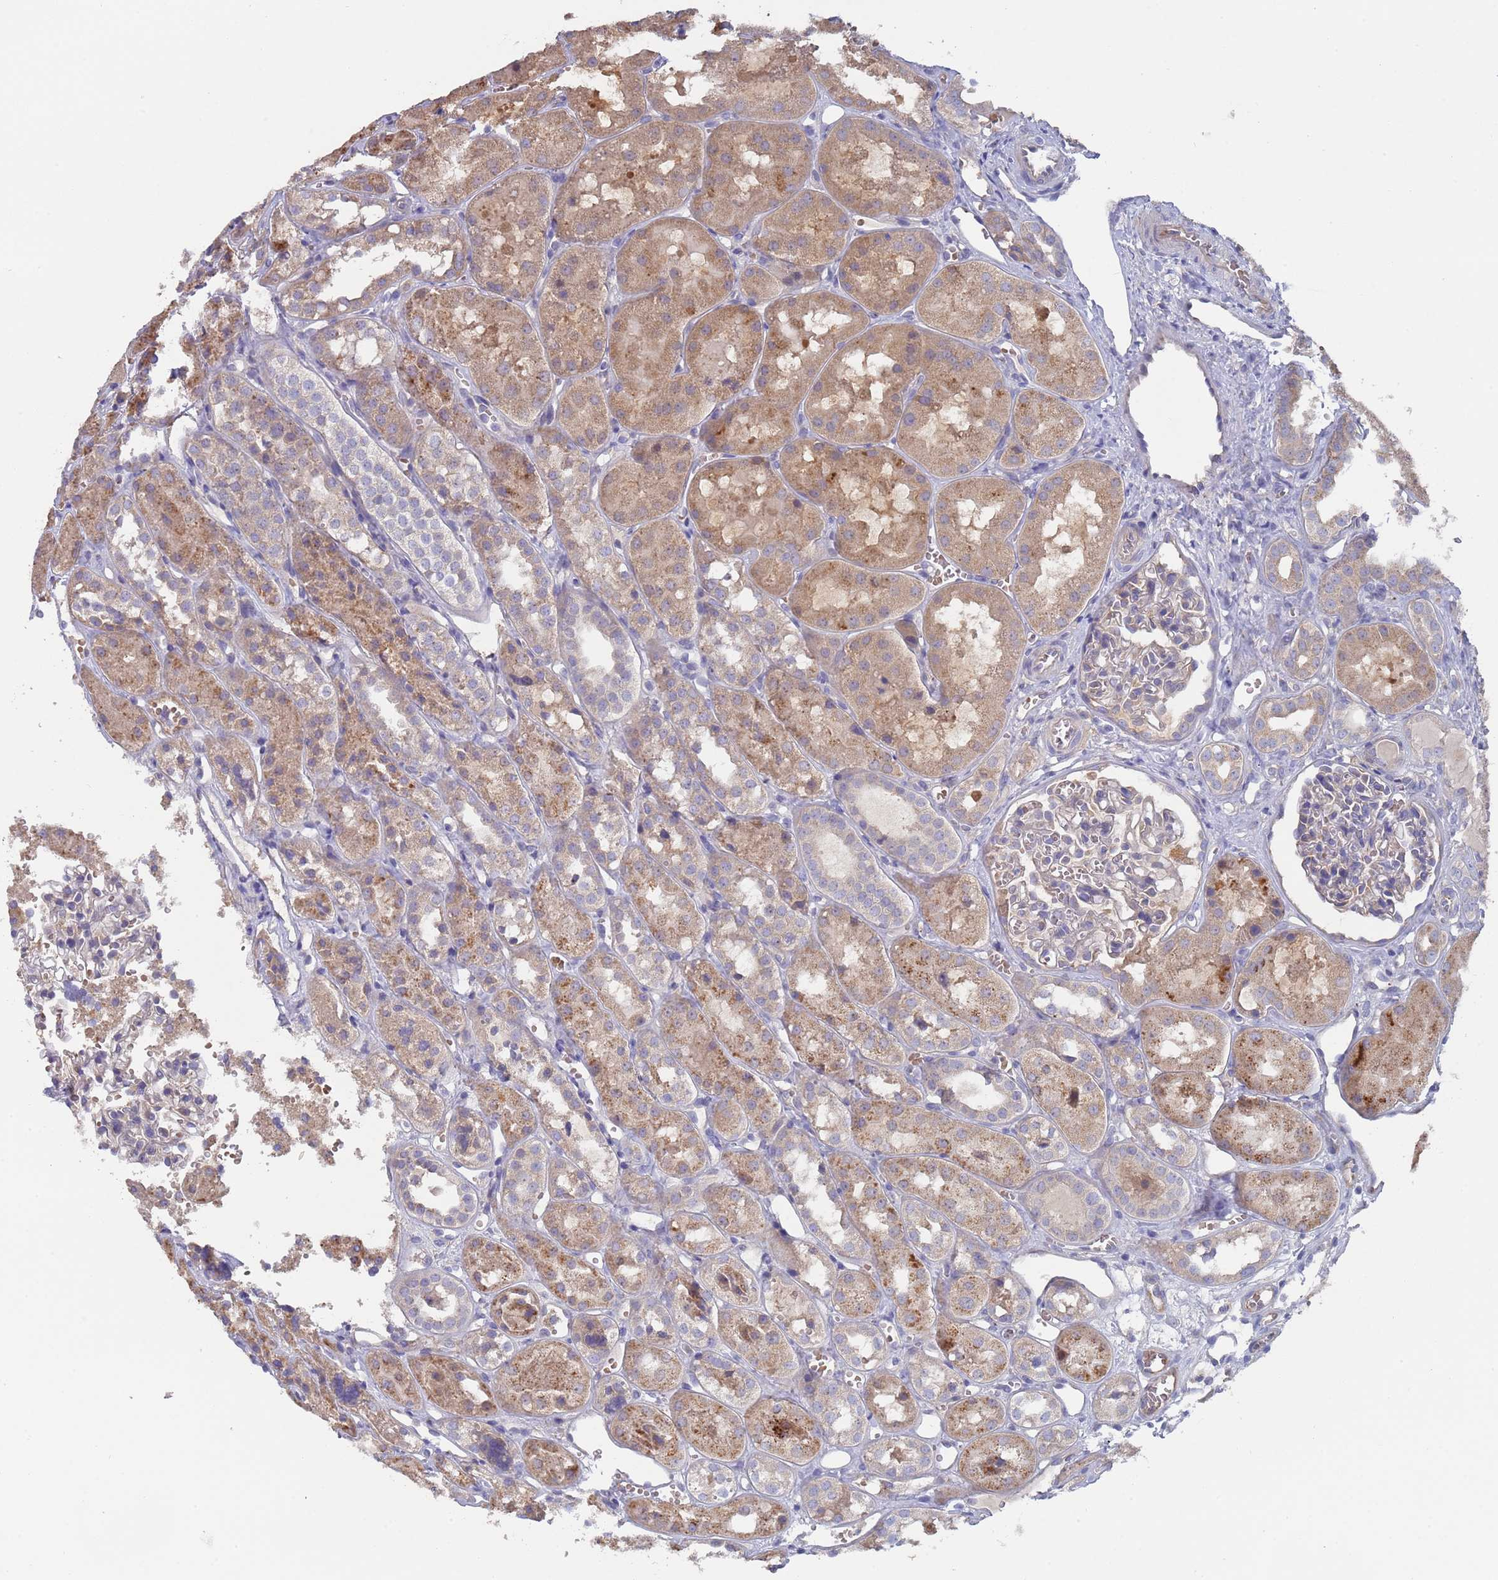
{"staining": {"intensity": "negative", "quantity": "none", "location": "none"}, "tissue": "kidney", "cell_type": "Cells in glomeruli", "image_type": "normal", "snomed": [{"axis": "morphology", "description": "Normal tissue, NOS"}, {"axis": "topography", "description": "Kidney"}], "caption": "Micrograph shows no protein positivity in cells in glomeruli of unremarkable kidney.", "gene": "MALRD1", "patient": {"sex": "male", "age": 16}}